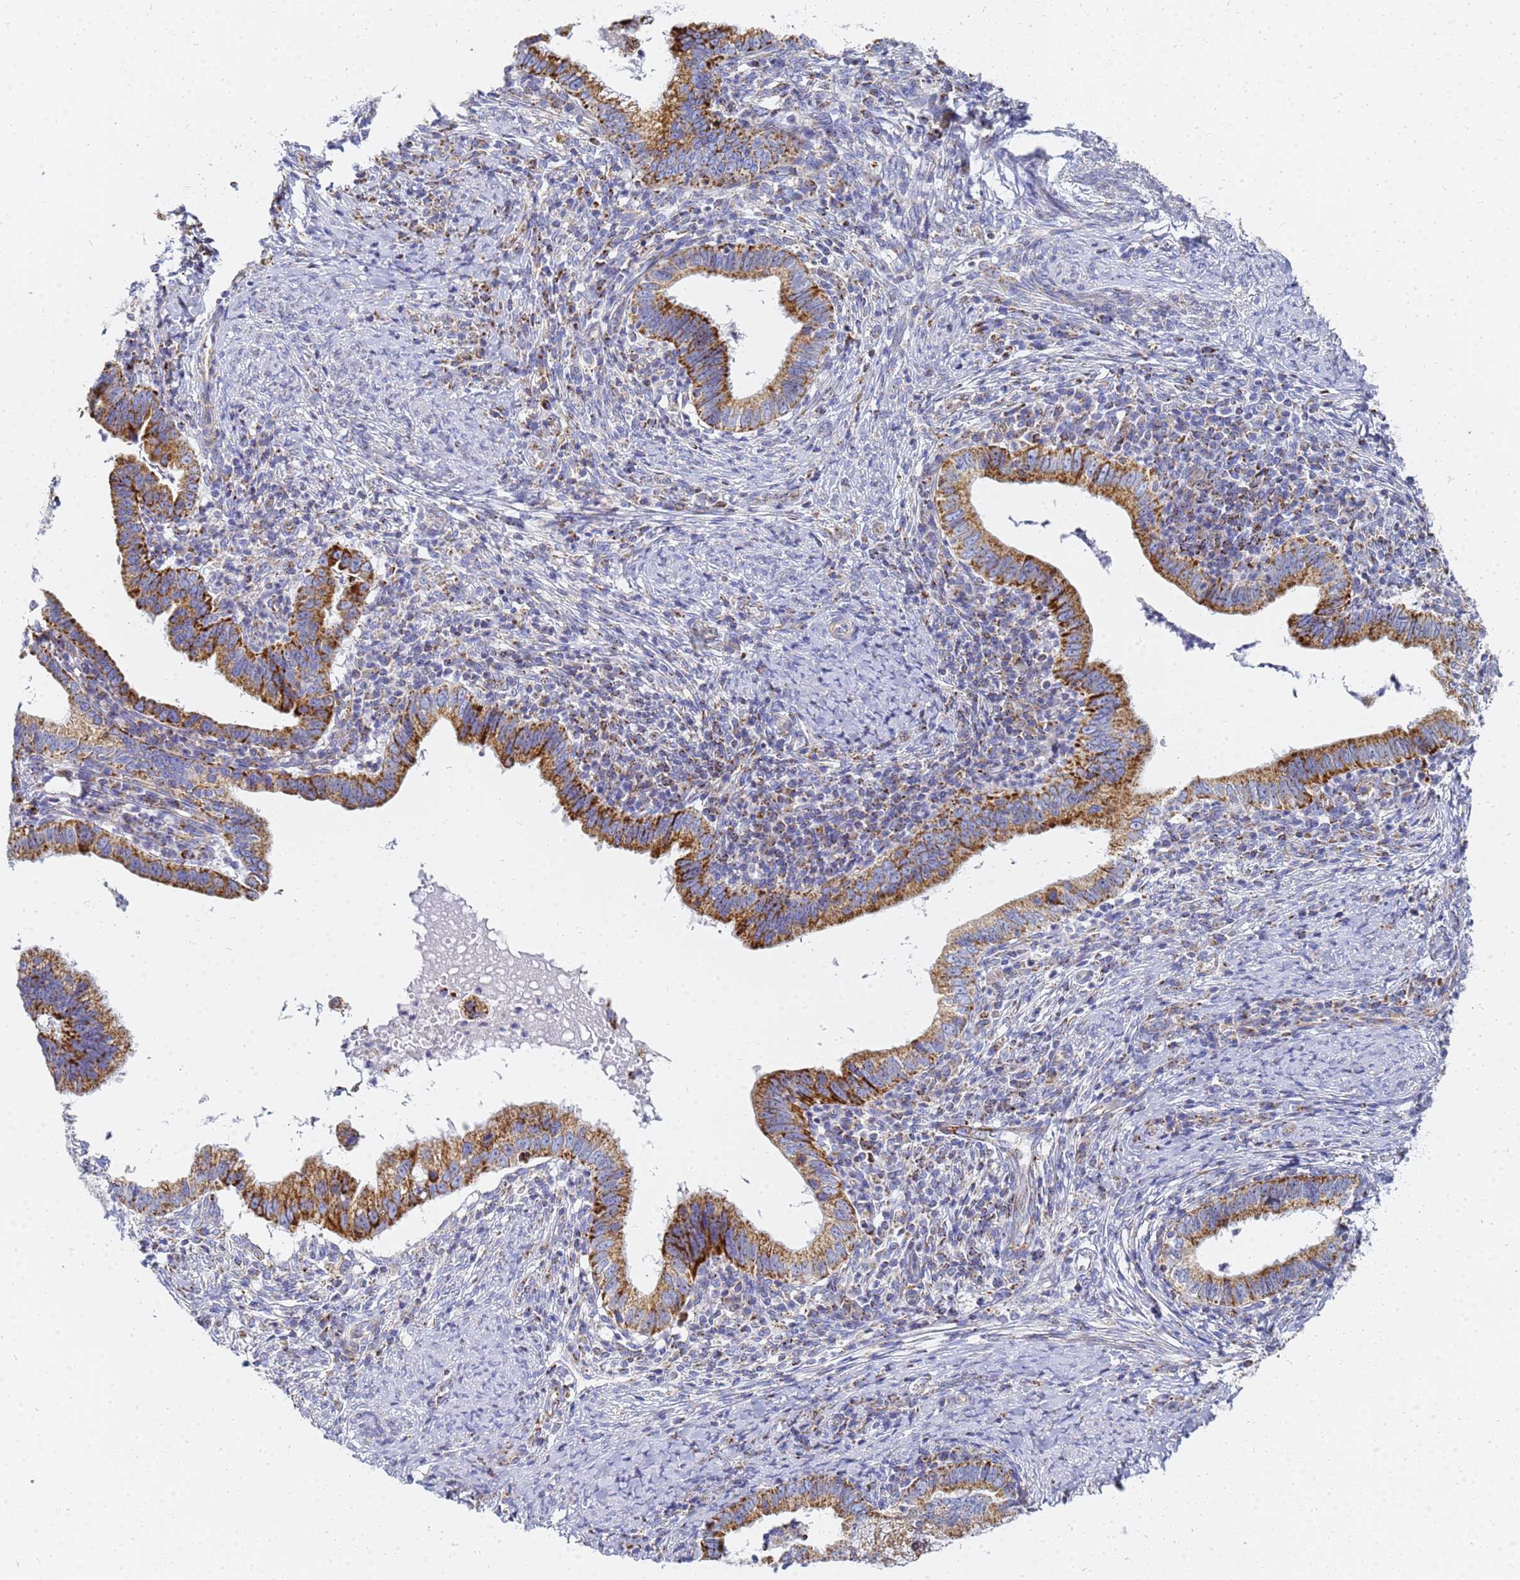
{"staining": {"intensity": "strong", "quantity": "25%-75%", "location": "cytoplasmic/membranous"}, "tissue": "cervical cancer", "cell_type": "Tumor cells", "image_type": "cancer", "snomed": [{"axis": "morphology", "description": "Adenocarcinoma, NOS"}, {"axis": "topography", "description": "Cervix"}], "caption": "Human cervical cancer (adenocarcinoma) stained with a protein marker shows strong staining in tumor cells.", "gene": "CNIH4", "patient": {"sex": "female", "age": 36}}